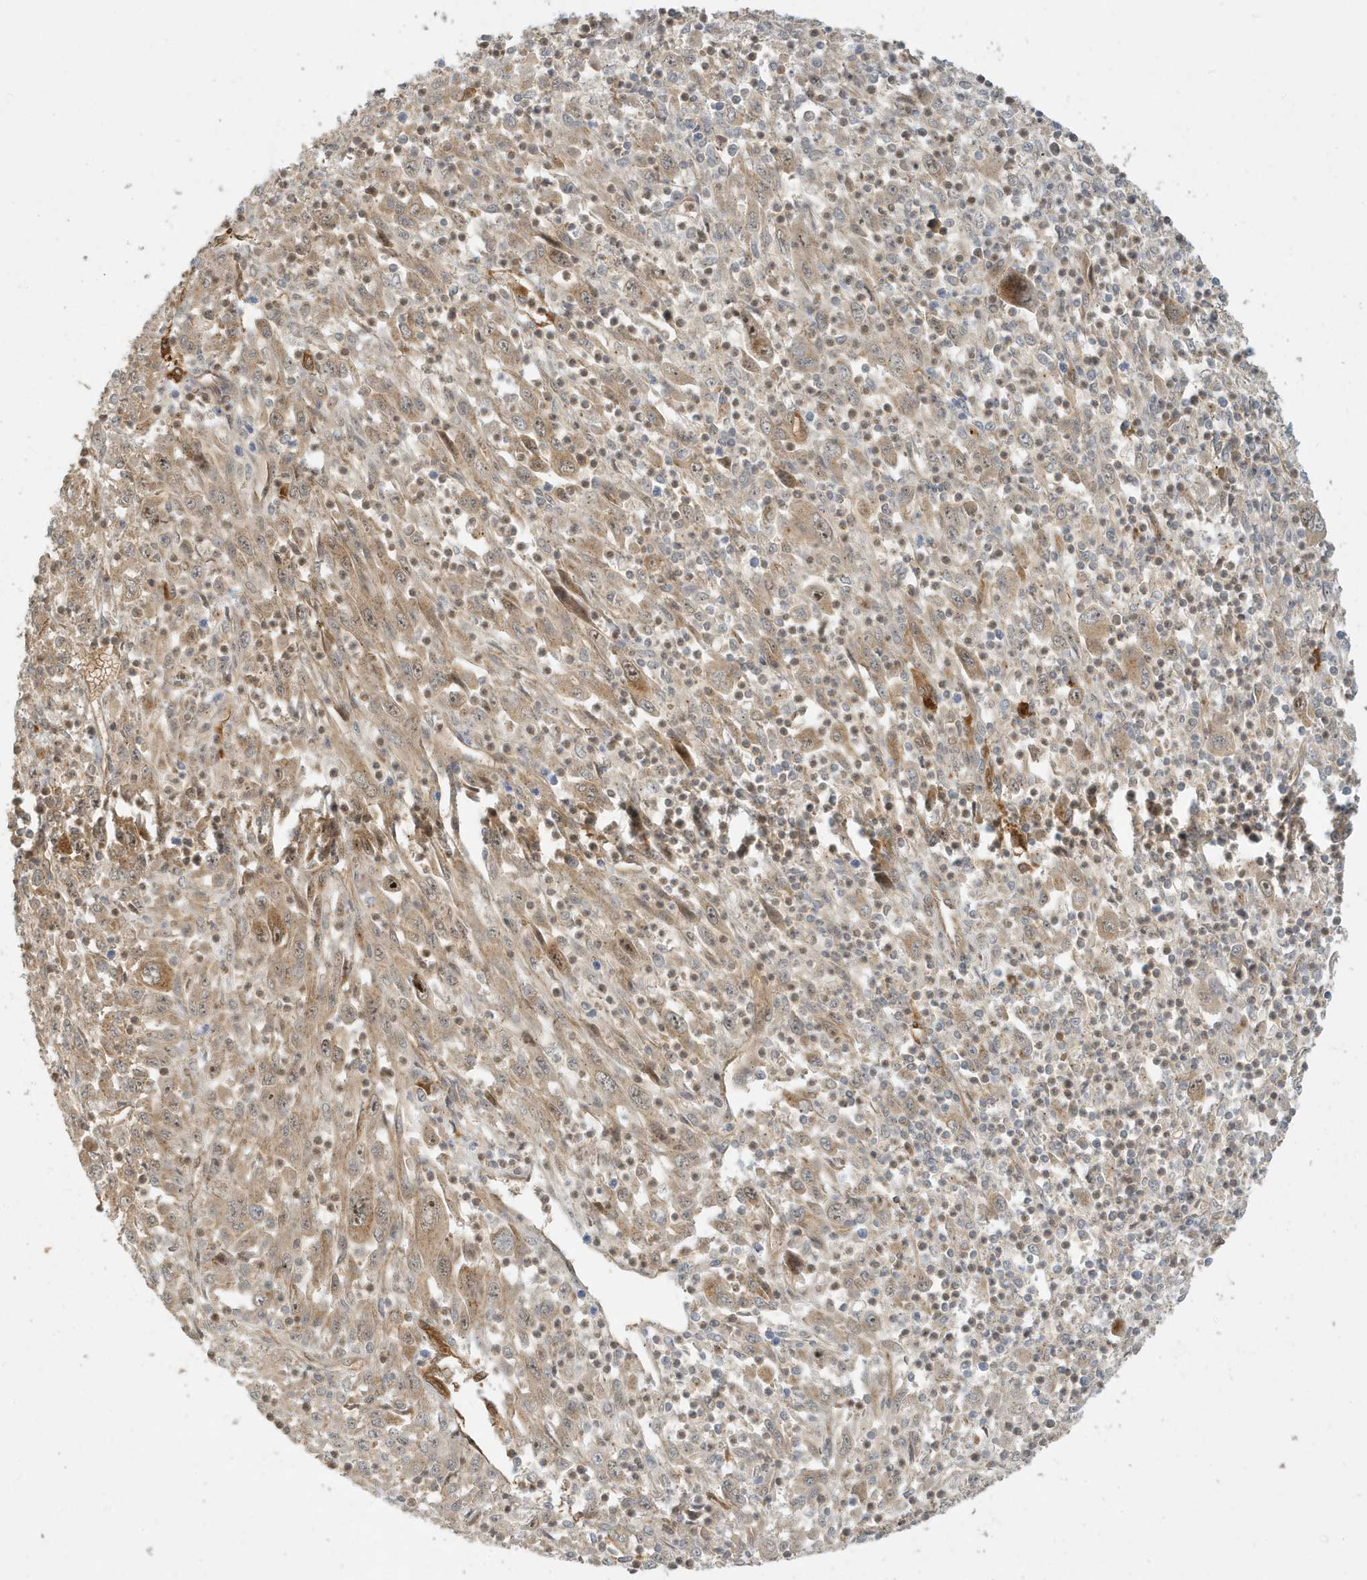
{"staining": {"intensity": "moderate", "quantity": "25%-75%", "location": "cytoplasmic/membranous,nuclear"}, "tissue": "melanoma", "cell_type": "Tumor cells", "image_type": "cancer", "snomed": [{"axis": "morphology", "description": "Malignant melanoma, Metastatic site"}, {"axis": "topography", "description": "Skin"}], "caption": "IHC (DAB) staining of melanoma demonstrates moderate cytoplasmic/membranous and nuclear protein staining in approximately 25%-75% of tumor cells.", "gene": "FYCO1", "patient": {"sex": "female", "age": 56}}